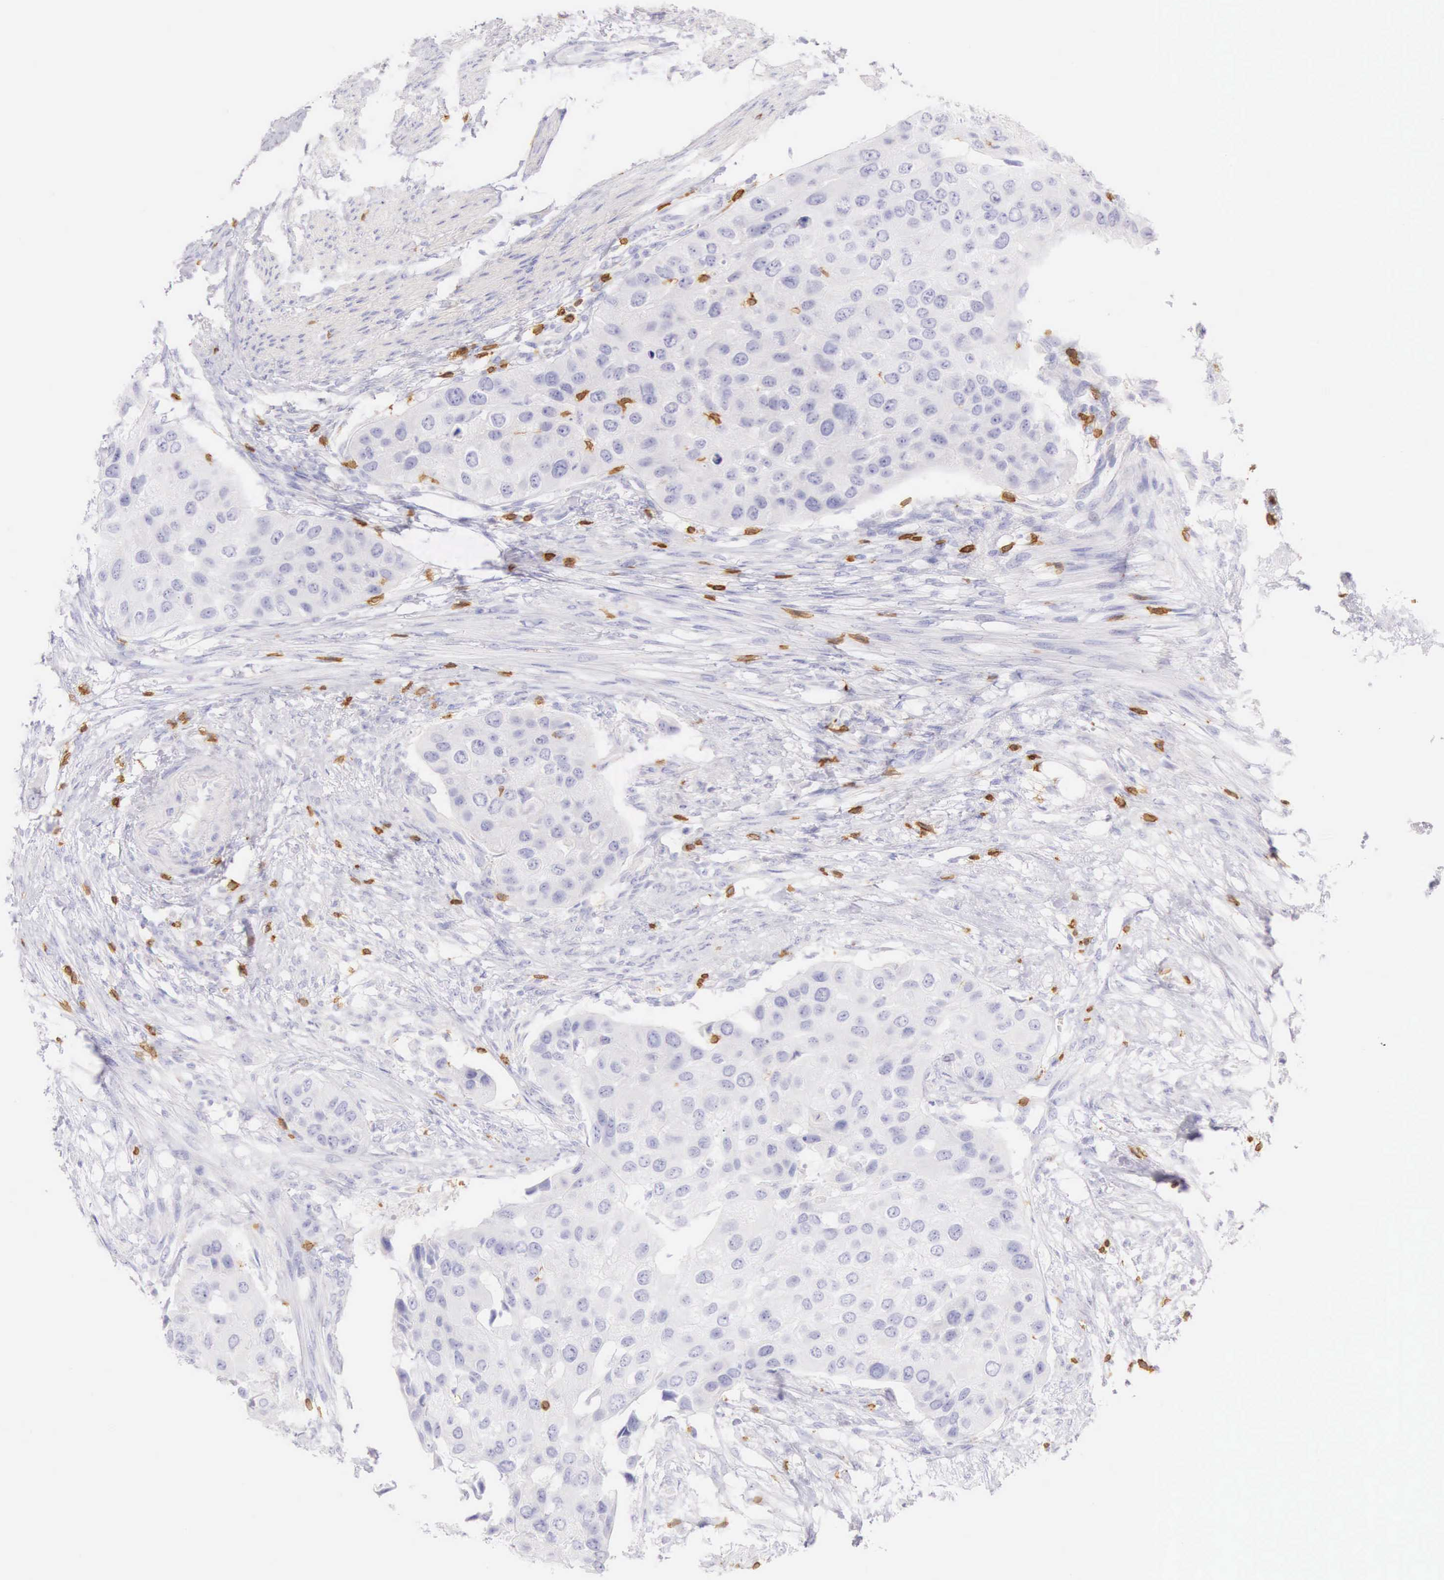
{"staining": {"intensity": "negative", "quantity": "none", "location": "none"}, "tissue": "urothelial cancer", "cell_type": "Tumor cells", "image_type": "cancer", "snomed": [{"axis": "morphology", "description": "Urothelial carcinoma, High grade"}, {"axis": "topography", "description": "Urinary bladder"}], "caption": "Image shows no protein staining in tumor cells of urothelial cancer tissue. Nuclei are stained in blue.", "gene": "CD3E", "patient": {"sex": "male", "age": 55}}